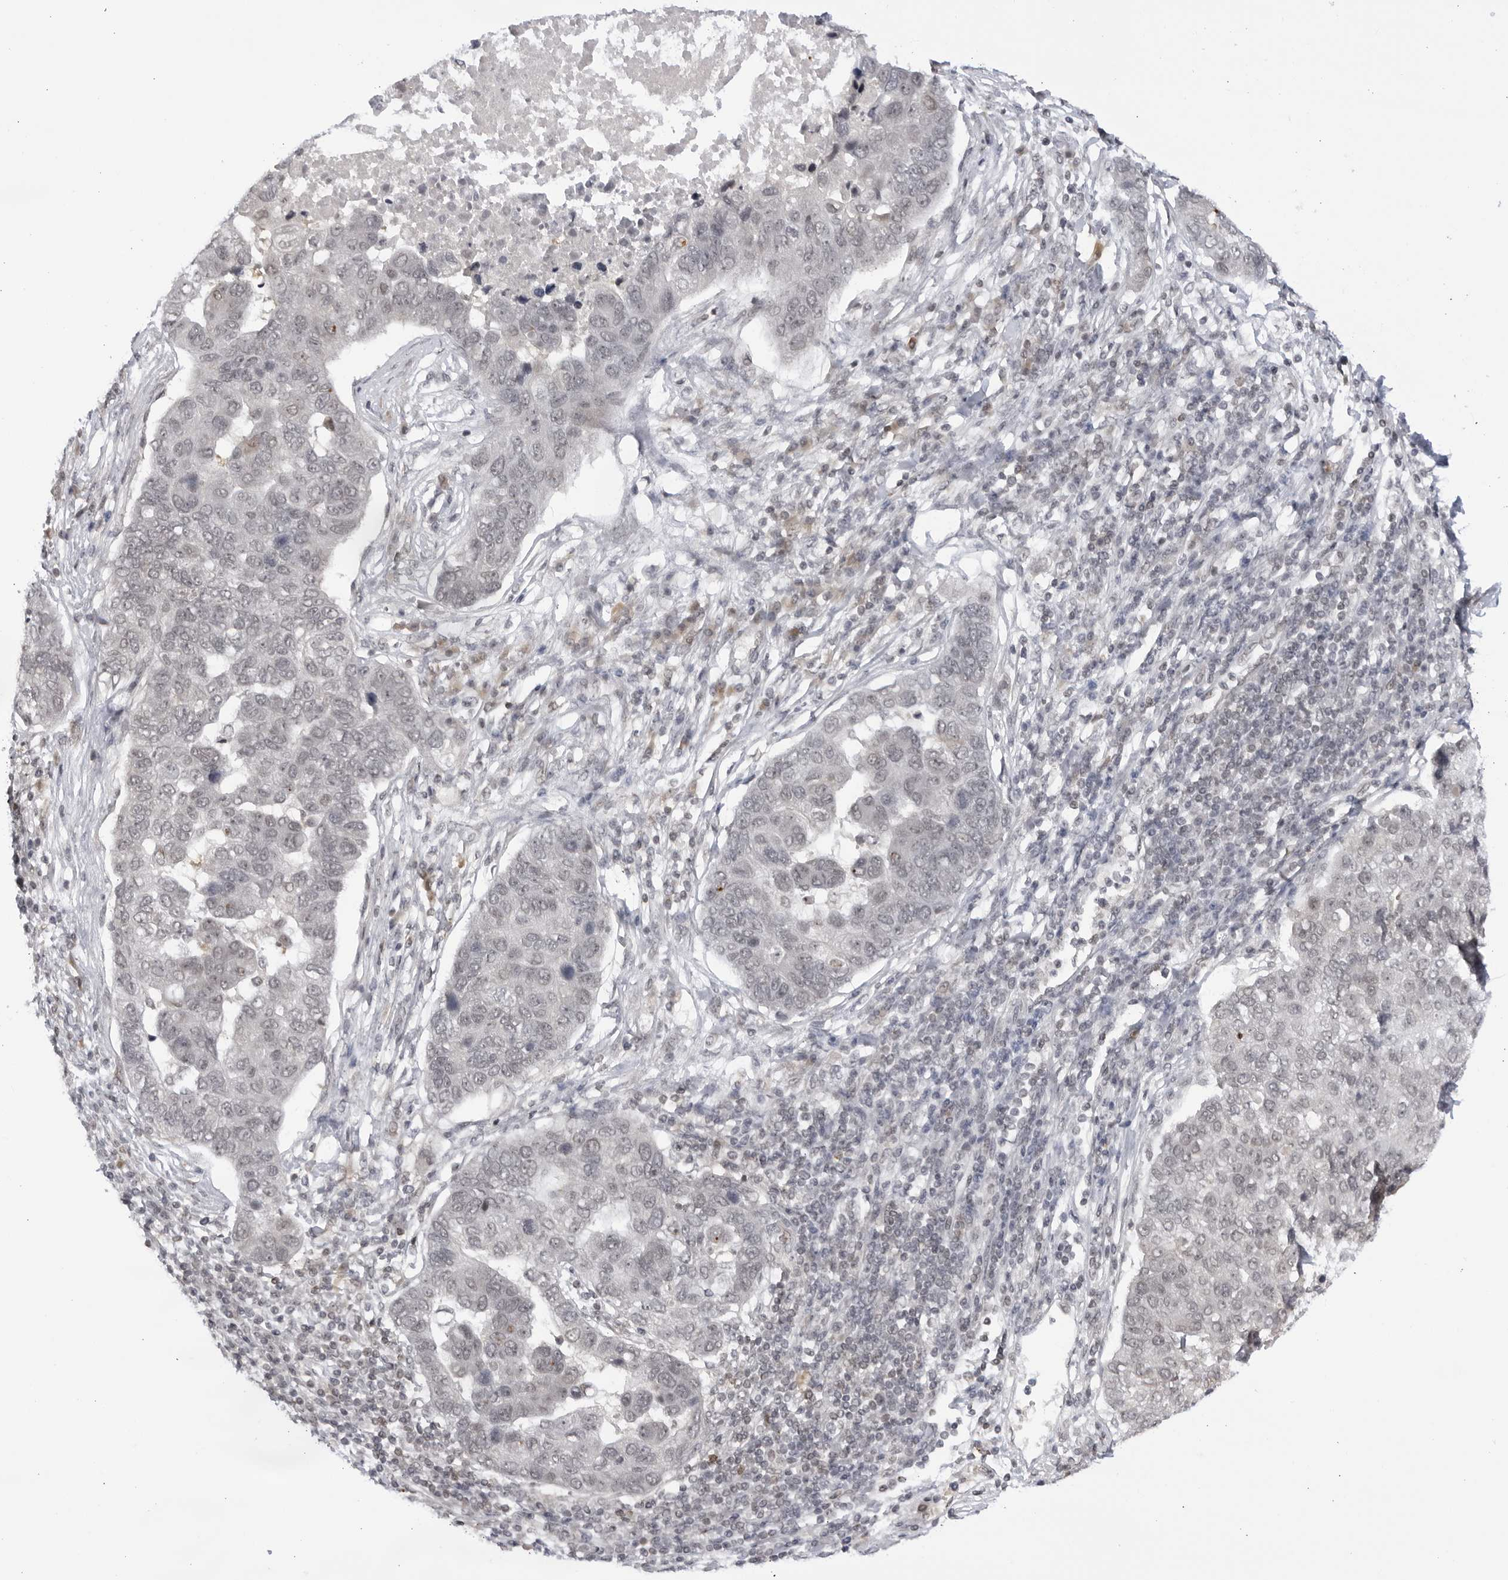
{"staining": {"intensity": "negative", "quantity": "none", "location": "none"}, "tissue": "pancreatic cancer", "cell_type": "Tumor cells", "image_type": "cancer", "snomed": [{"axis": "morphology", "description": "Adenocarcinoma, NOS"}, {"axis": "topography", "description": "Pancreas"}], "caption": "There is no significant positivity in tumor cells of pancreatic cancer (adenocarcinoma).", "gene": "RASGEF1C", "patient": {"sex": "female", "age": 61}}